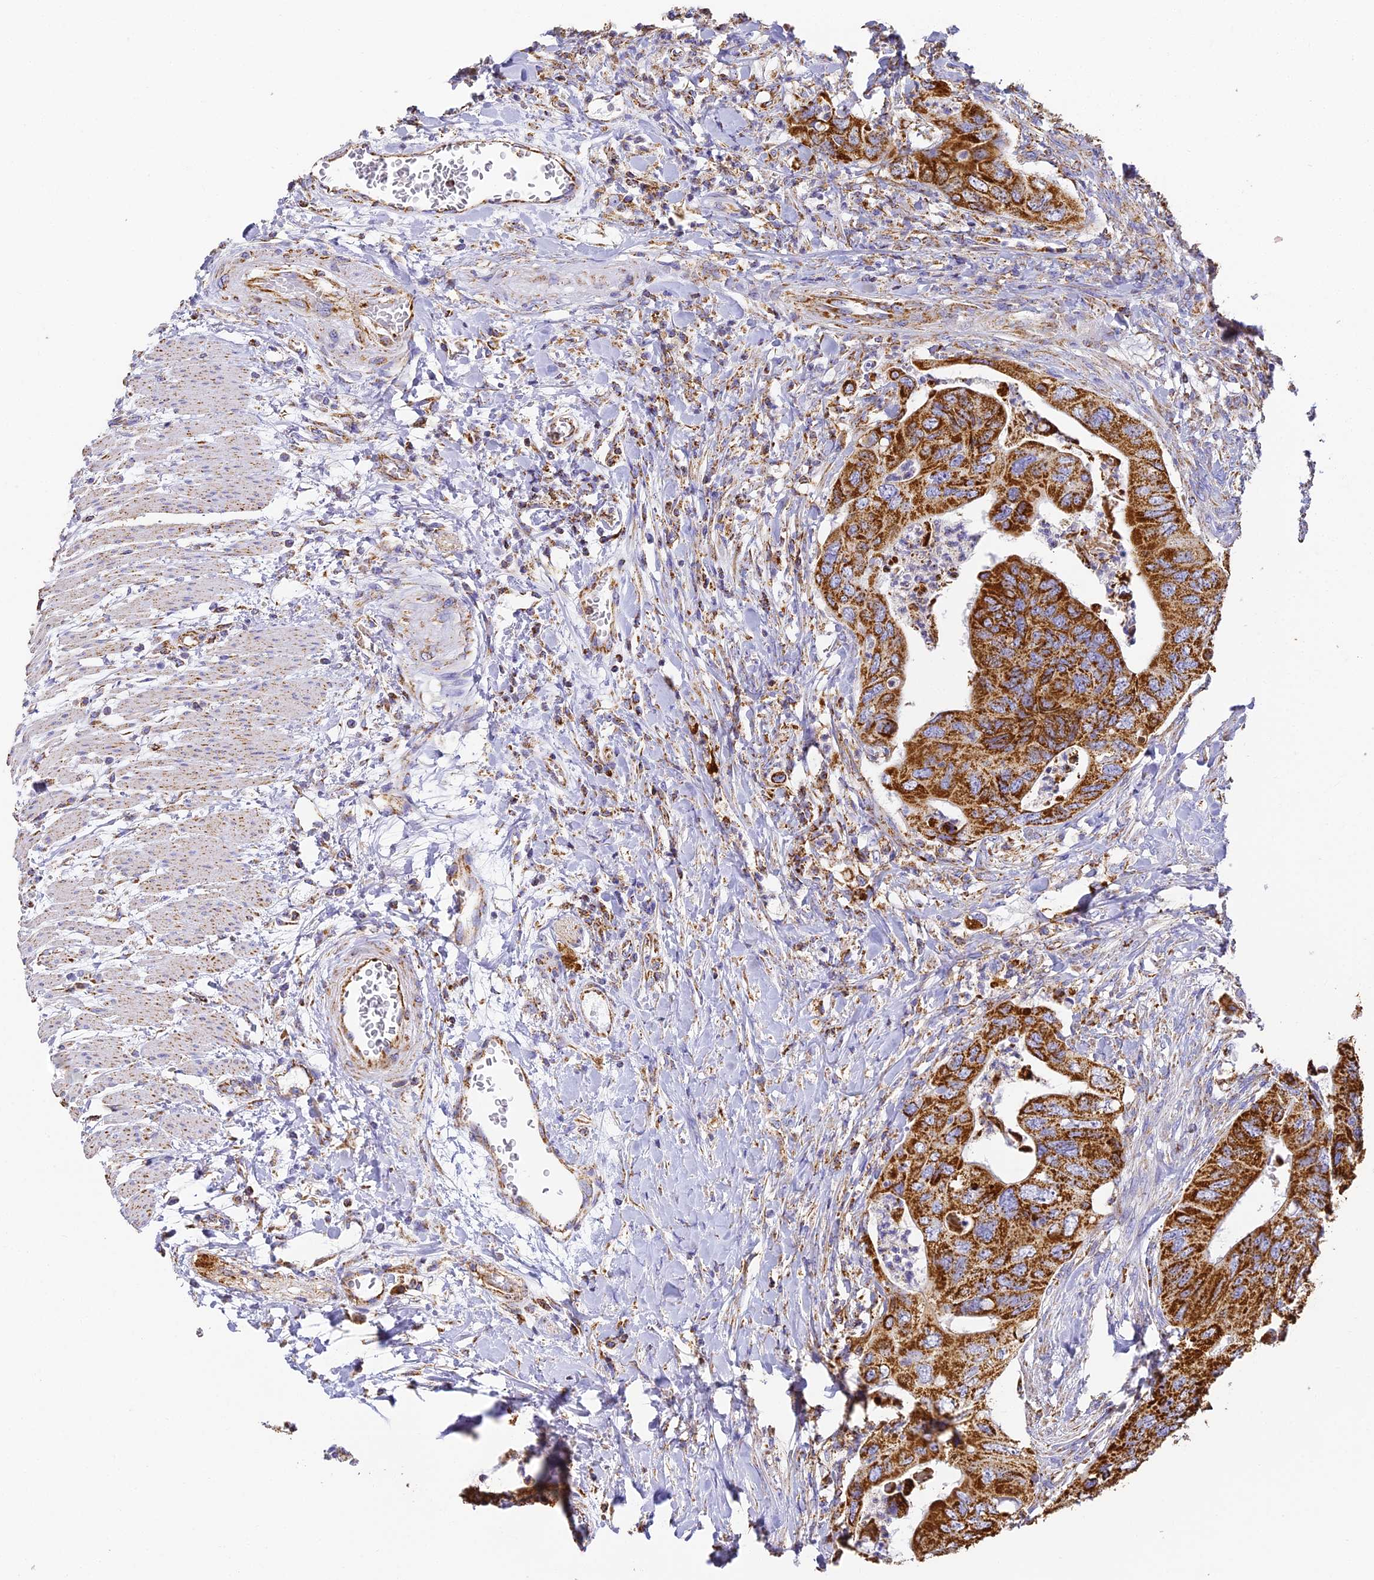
{"staining": {"intensity": "strong", "quantity": ">75%", "location": "cytoplasmic/membranous"}, "tissue": "colorectal cancer", "cell_type": "Tumor cells", "image_type": "cancer", "snomed": [{"axis": "morphology", "description": "Adenocarcinoma, NOS"}, {"axis": "topography", "description": "Rectum"}], "caption": "Adenocarcinoma (colorectal) tissue shows strong cytoplasmic/membranous expression in about >75% of tumor cells", "gene": "COX6C", "patient": {"sex": "male", "age": 63}}